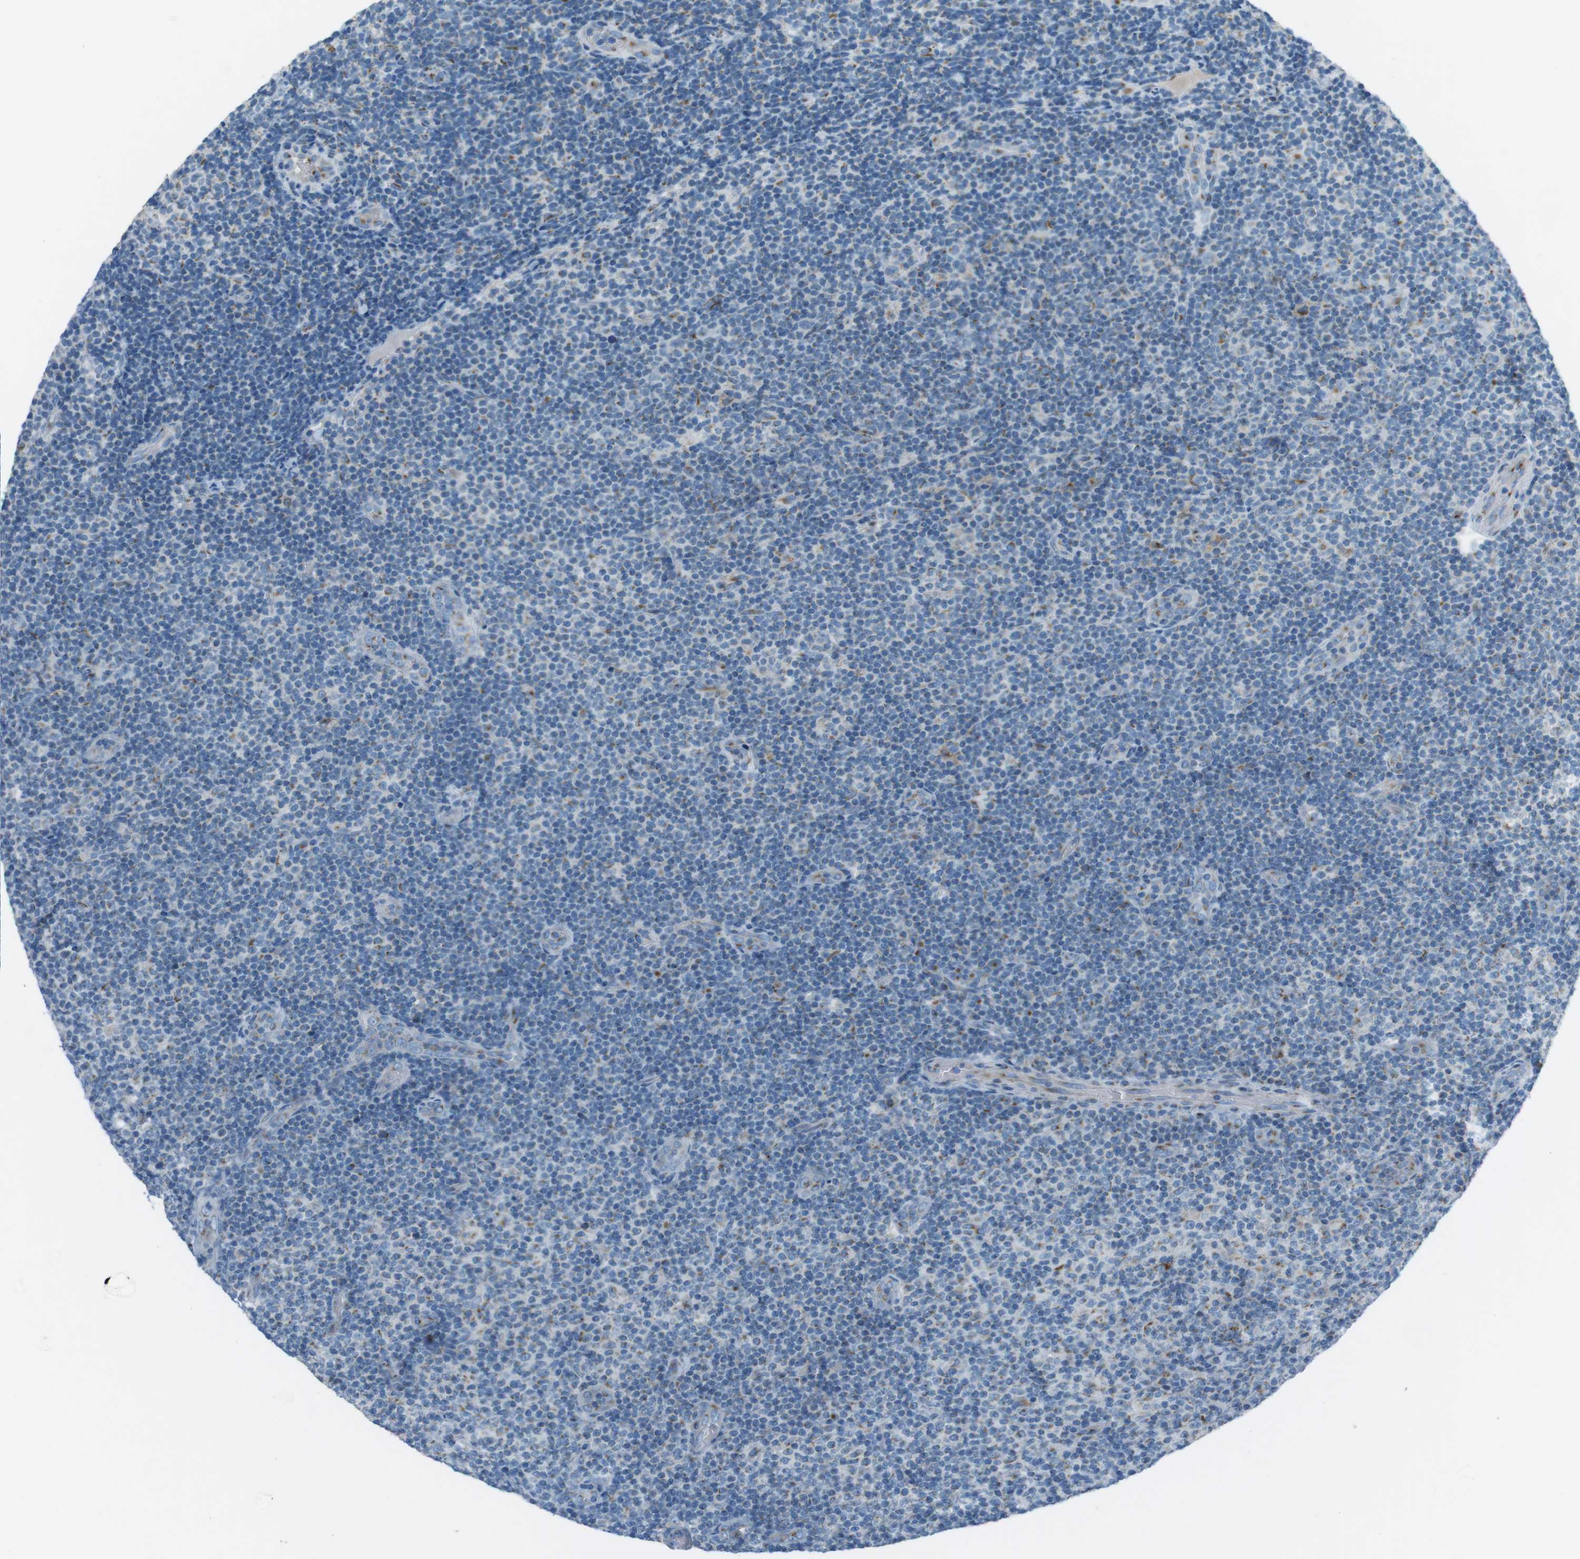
{"staining": {"intensity": "negative", "quantity": "none", "location": "none"}, "tissue": "lymphoma", "cell_type": "Tumor cells", "image_type": "cancer", "snomed": [{"axis": "morphology", "description": "Malignant lymphoma, non-Hodgkin's type, Low grade"}, {"axis": "topography", "description": "Lymph node"}], "caption": "Protein analysis of malignant lymphoma, non-Hodgkin's type (low-grade) reveals no significant positivity in tumor cells.", "gene": "TXNDC15", "patient": {"sex": "male", "age": 83}}